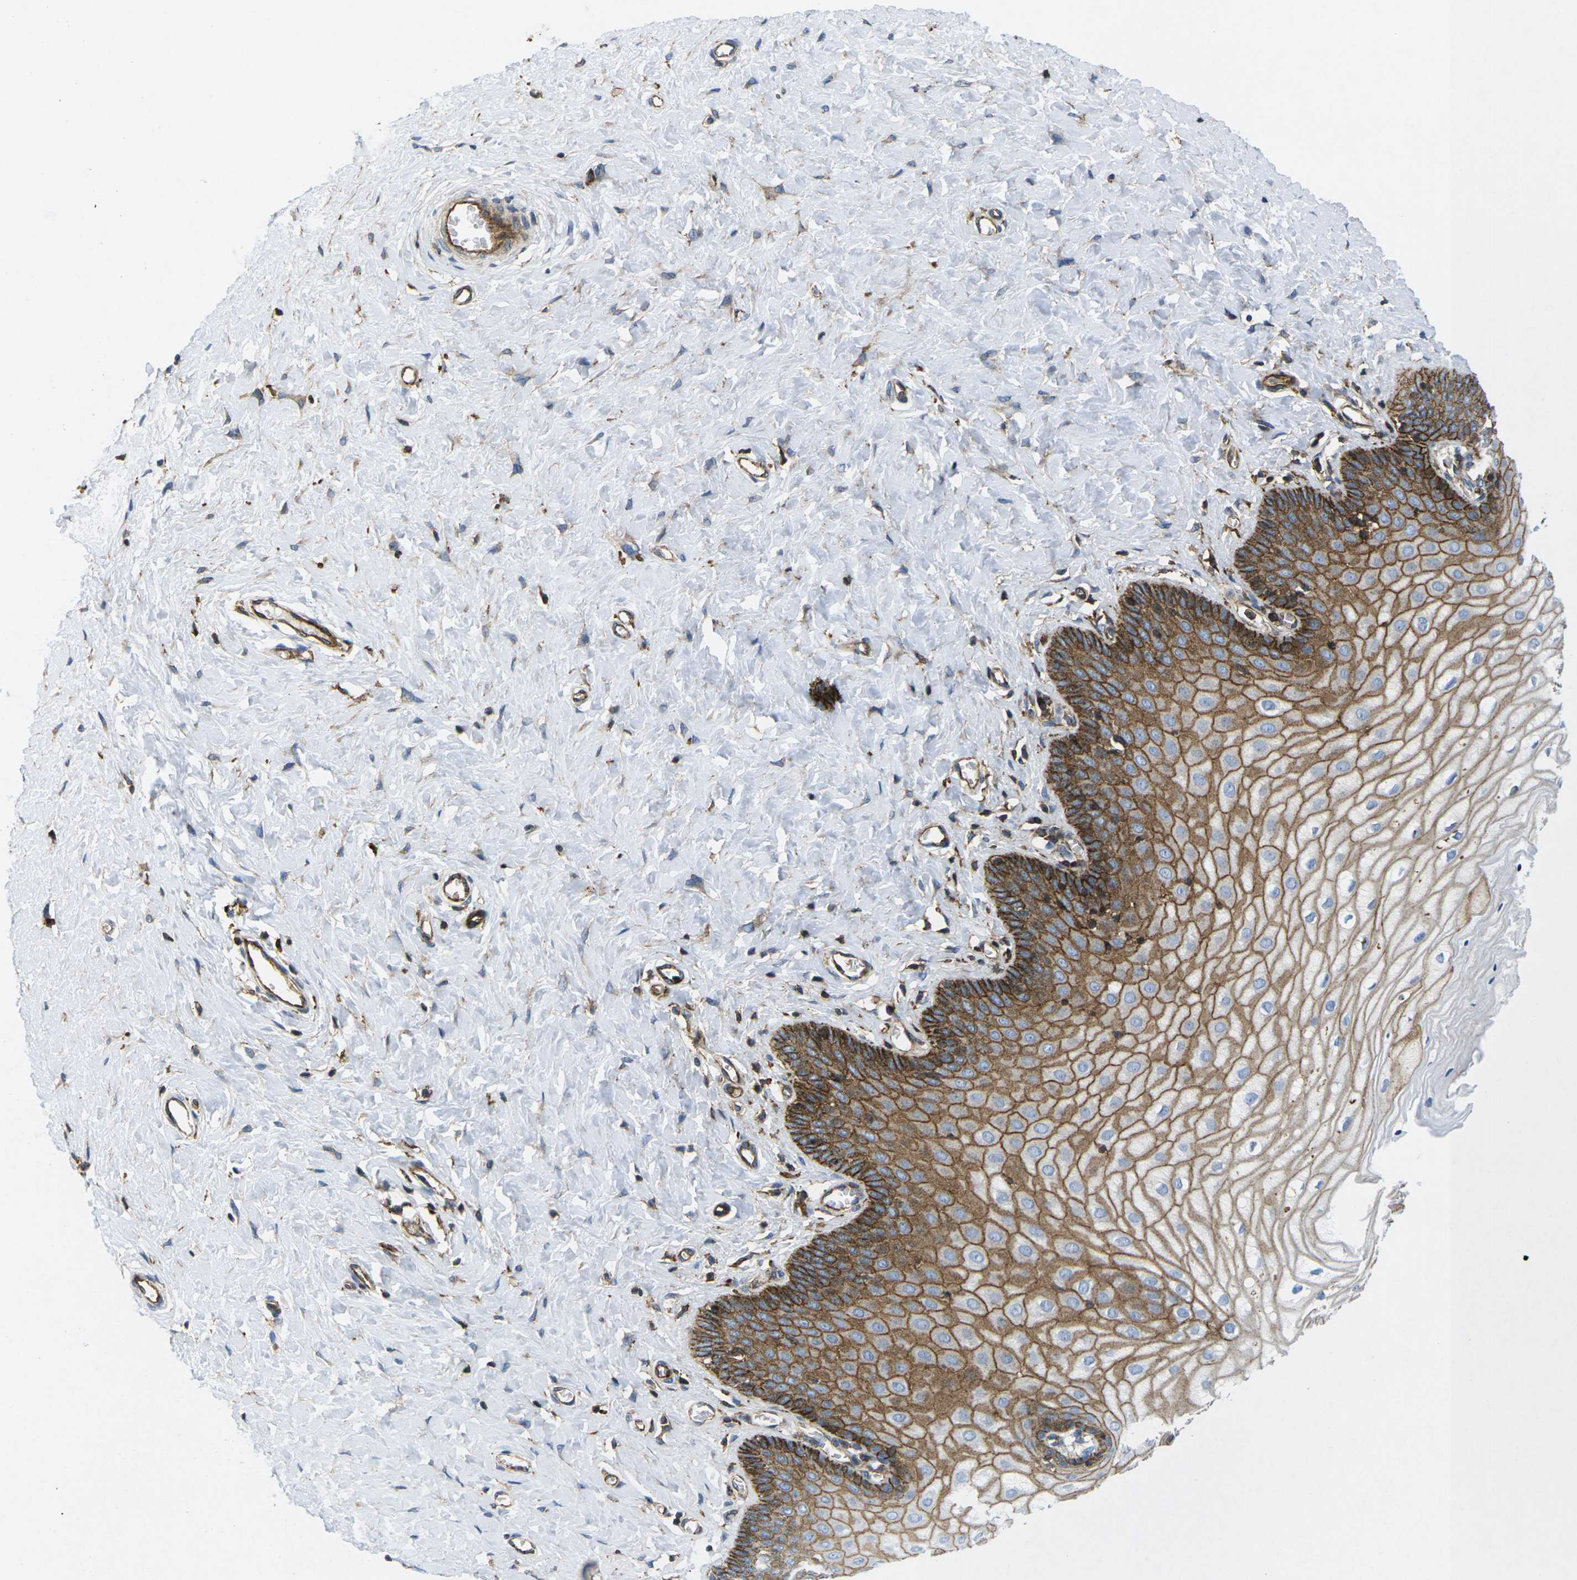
{"staining": {"intensity": "strong", "quantity": ">75%", "location": "cytoplasmic/membranous"}, "tissue": "cervix", "cell_type": "Glandular cells", "image_type": "normal", "snomed": [{"axis": "morphology", "description": "Normal tissue, NOS"}, {"axis": "topography", "description": "Cervix"}], "caption": "Cervix stained with a protein marker shows strong staining in glandular cells.", "gene": "IQGAP1", "patient": {"sex": "female", "age": 55}}